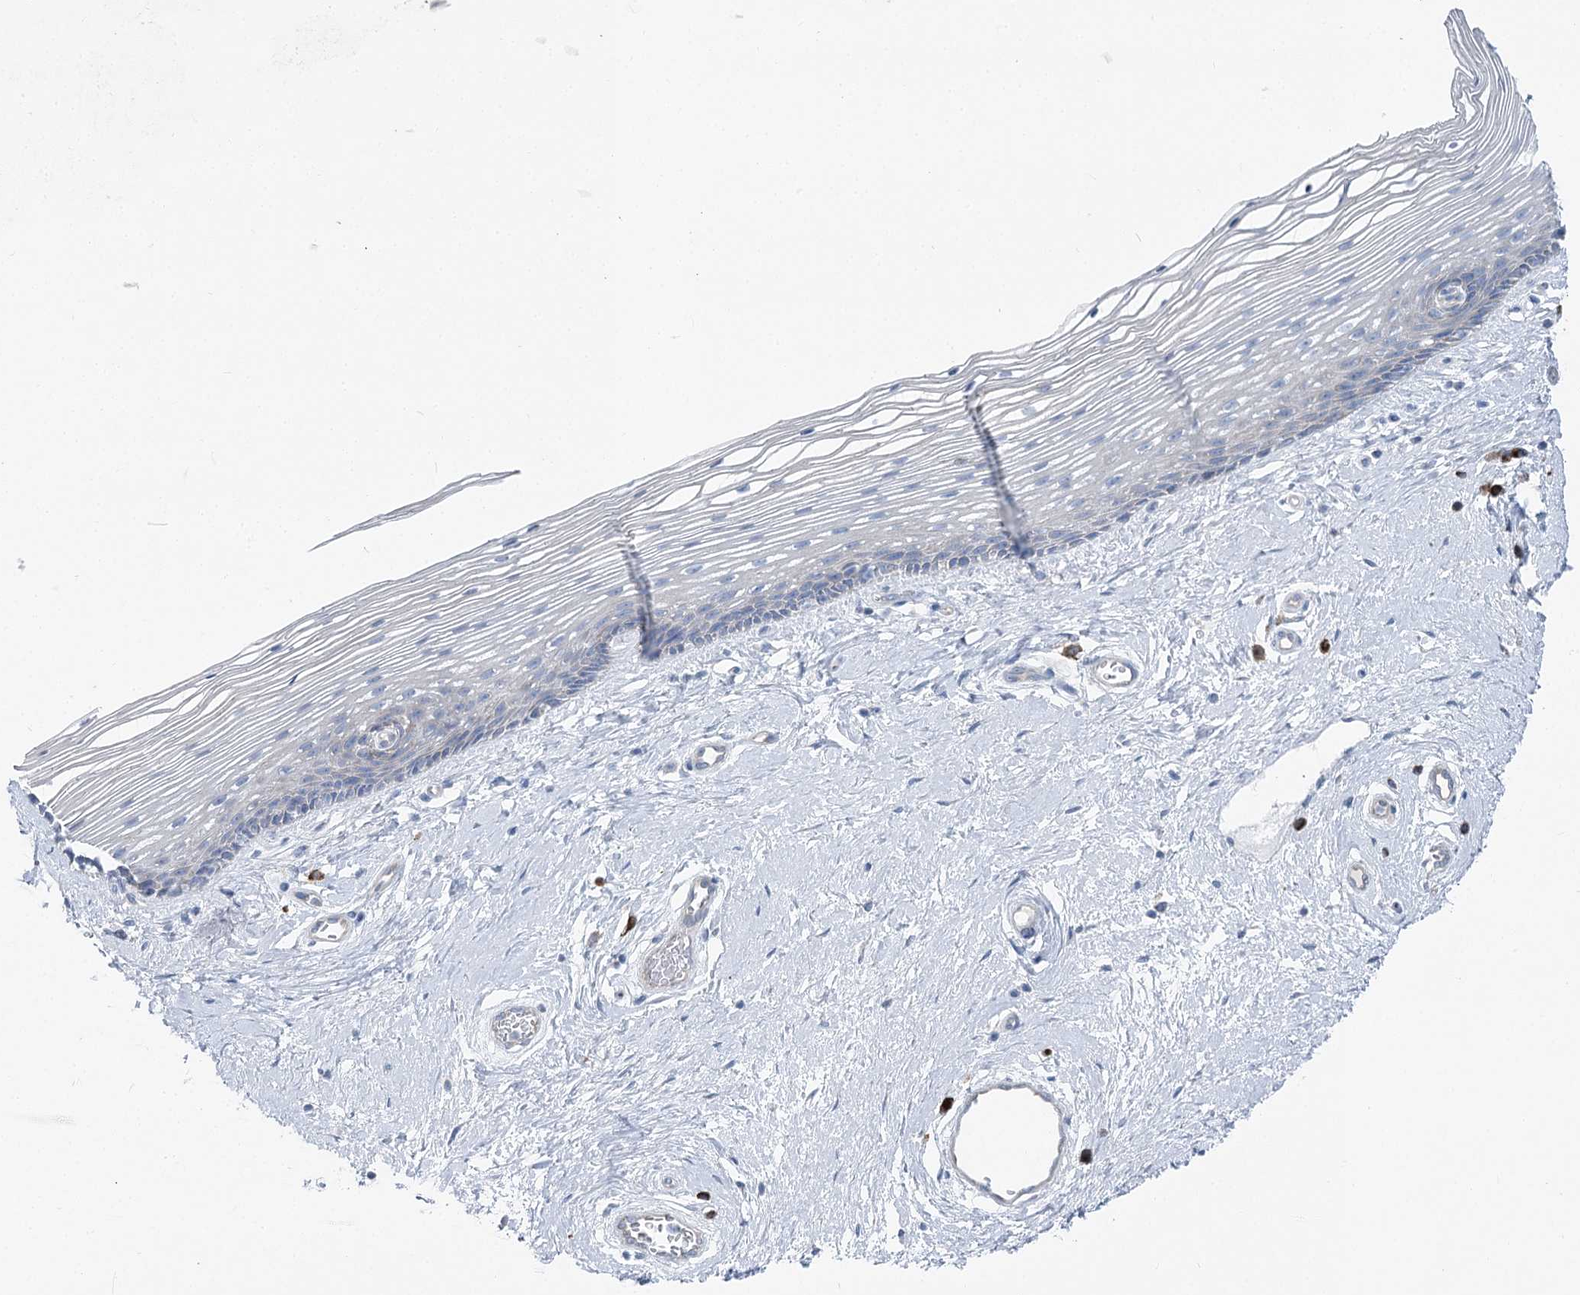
{"staining": {"intensity": "negative", "quantity": "none", "location": "none"}, "tissue": "vagina", "cell_type": "Squamous epithelial cells", "image_type": "normal", "snomed": [{"axis": "morphology", "description": "Normal tissue, NOS"}, {"axis": "topography", "description": "Vagina"}], "caption": "The immunohistochemistry (IHC) micrograph has no significant expression in squamous epithelial cells of vagina.", "gene": "POGLUT1", "patient": {"sex": "female", "age": 46}}